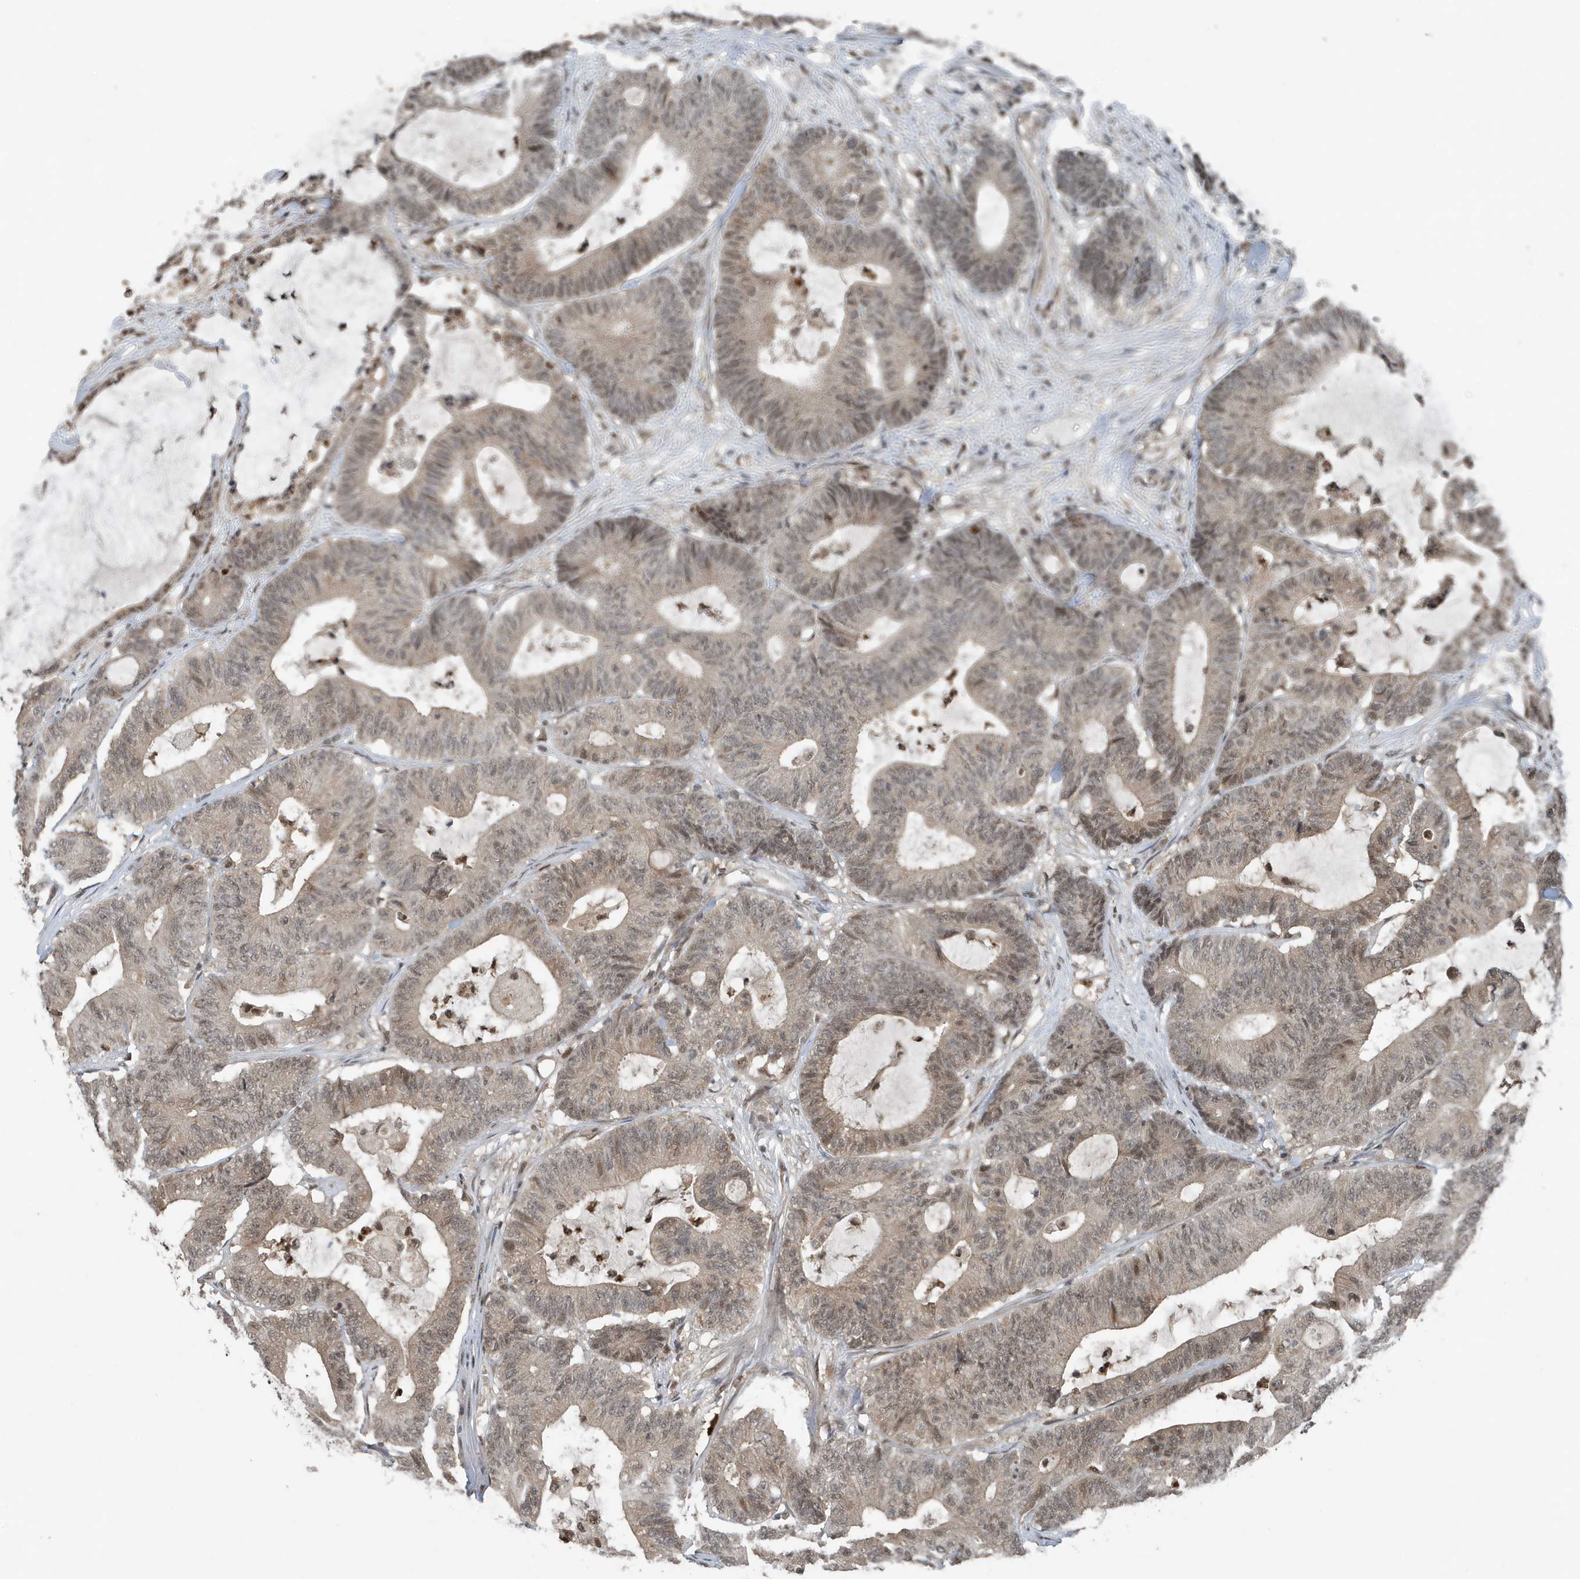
{"staining": {"intensity": "weak", "quantity": ">75%", "location": "cytoplasmic/membranous,nuclear"}, "tissue": "colorectal cancer", "cell_type": "Tumor cells", "image_type": "cancer", "snomed": [{"axis": "morphology", "description": "Adenocarcinoma, NOS"}, {"axis": "topography", "description": "Colon"}], "caption": "Human colorectal adenocarcinoma stained with a protein marker exhibits weak staining in tumor cells.", "gene": "HSPA1A", "patient": {"sex": "female", "age": 84}}